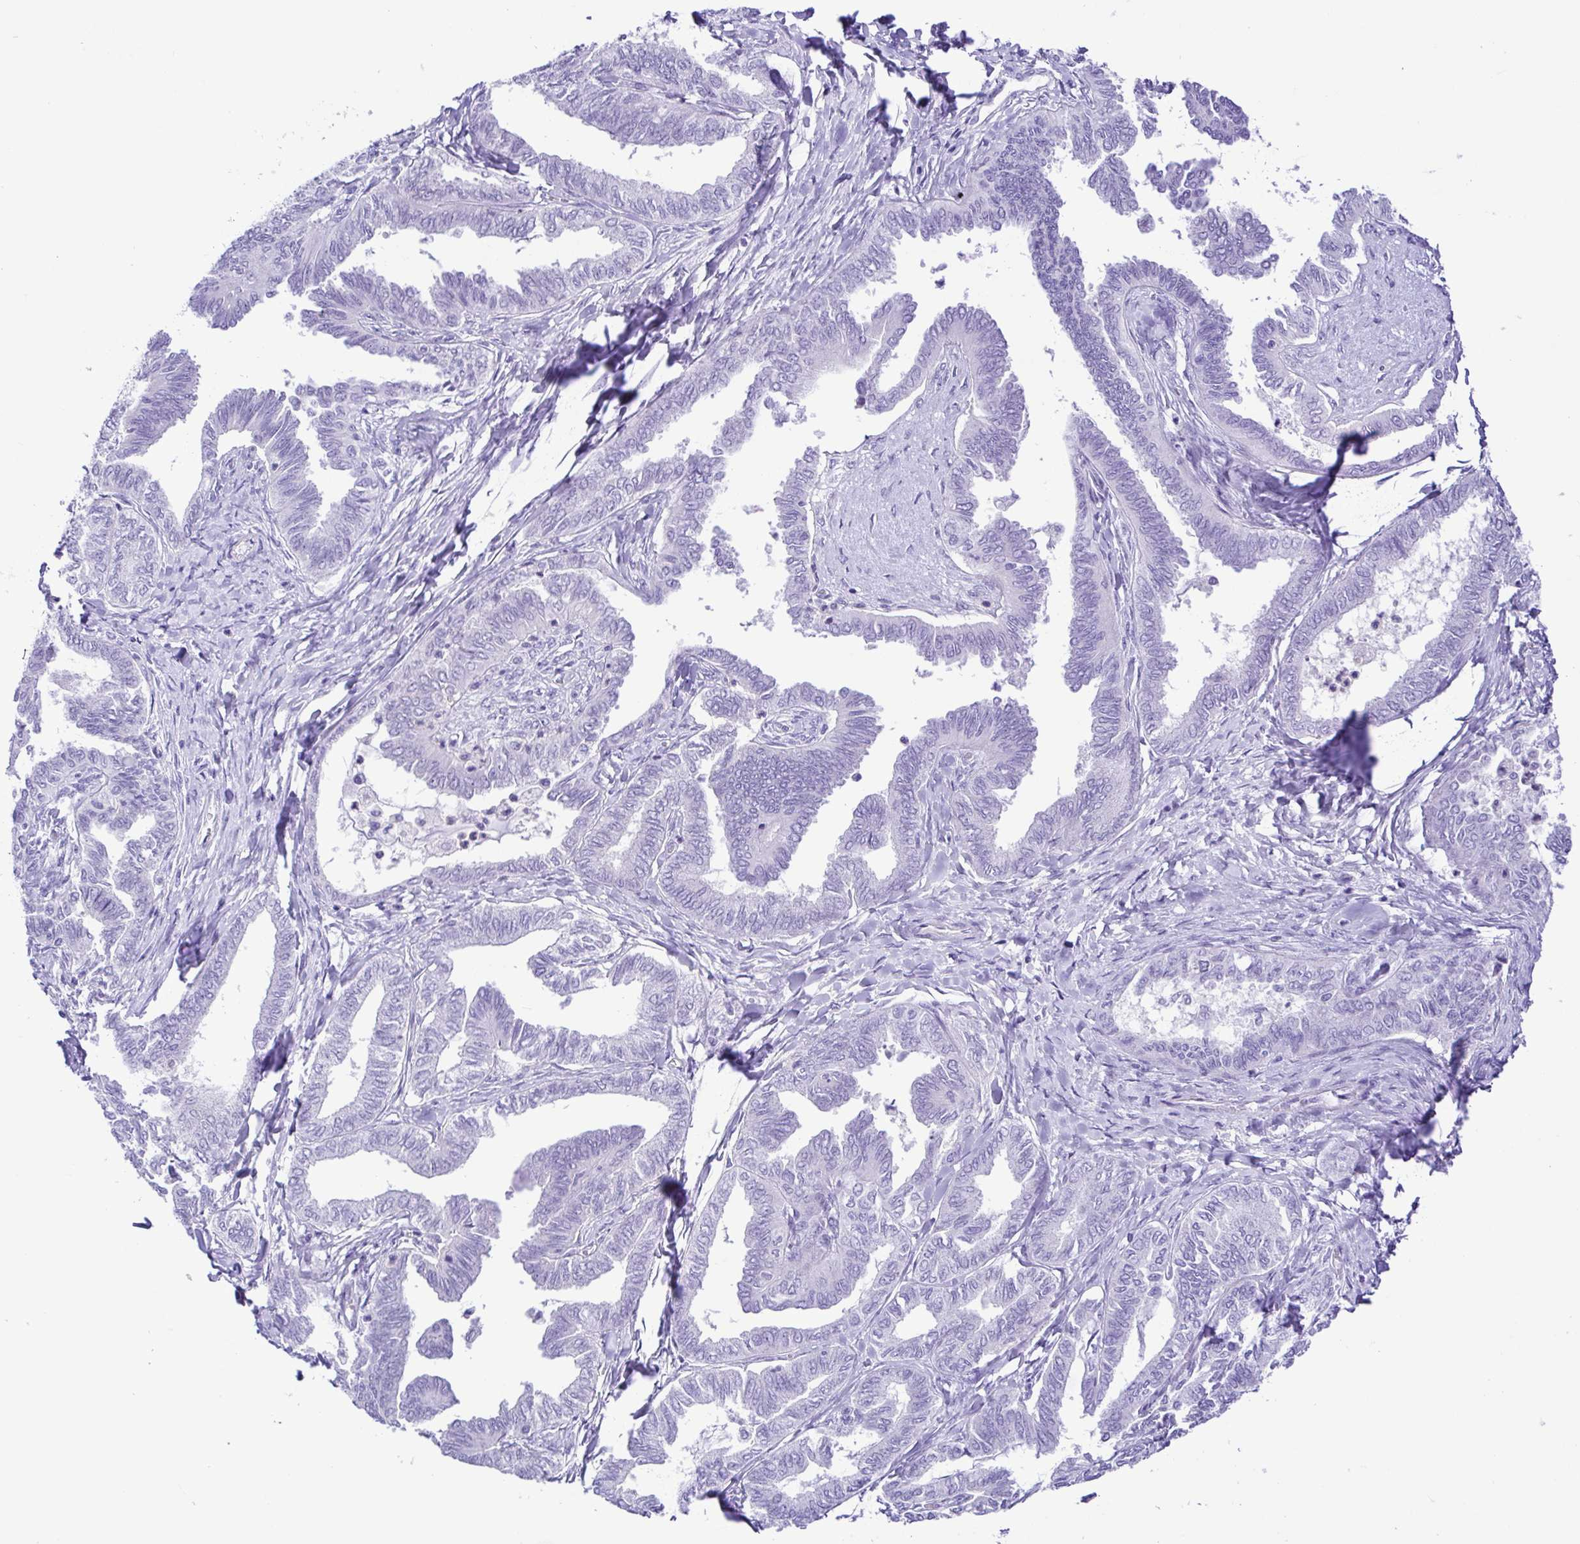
{"staining": {"intensity": "negative", "quantity": "none", "location": "none"}, "tissue": "ovarian cancer", "cell_type": "Tumor cells", "image_type": "cancer", "snomed": [{"axis": "morphology", "description": "Carcinoma, endometroid"}, {"axis": "topography", "description": "Ovary"}], "caption": "A high-resolution photomicrograph shows immunohistochemistry staining of endometroid carcinoma (ovarian), which reveals no significant expression in tumor cells.", "gene": "SYT1", "patient": {"sex": "female", "age": 70}}